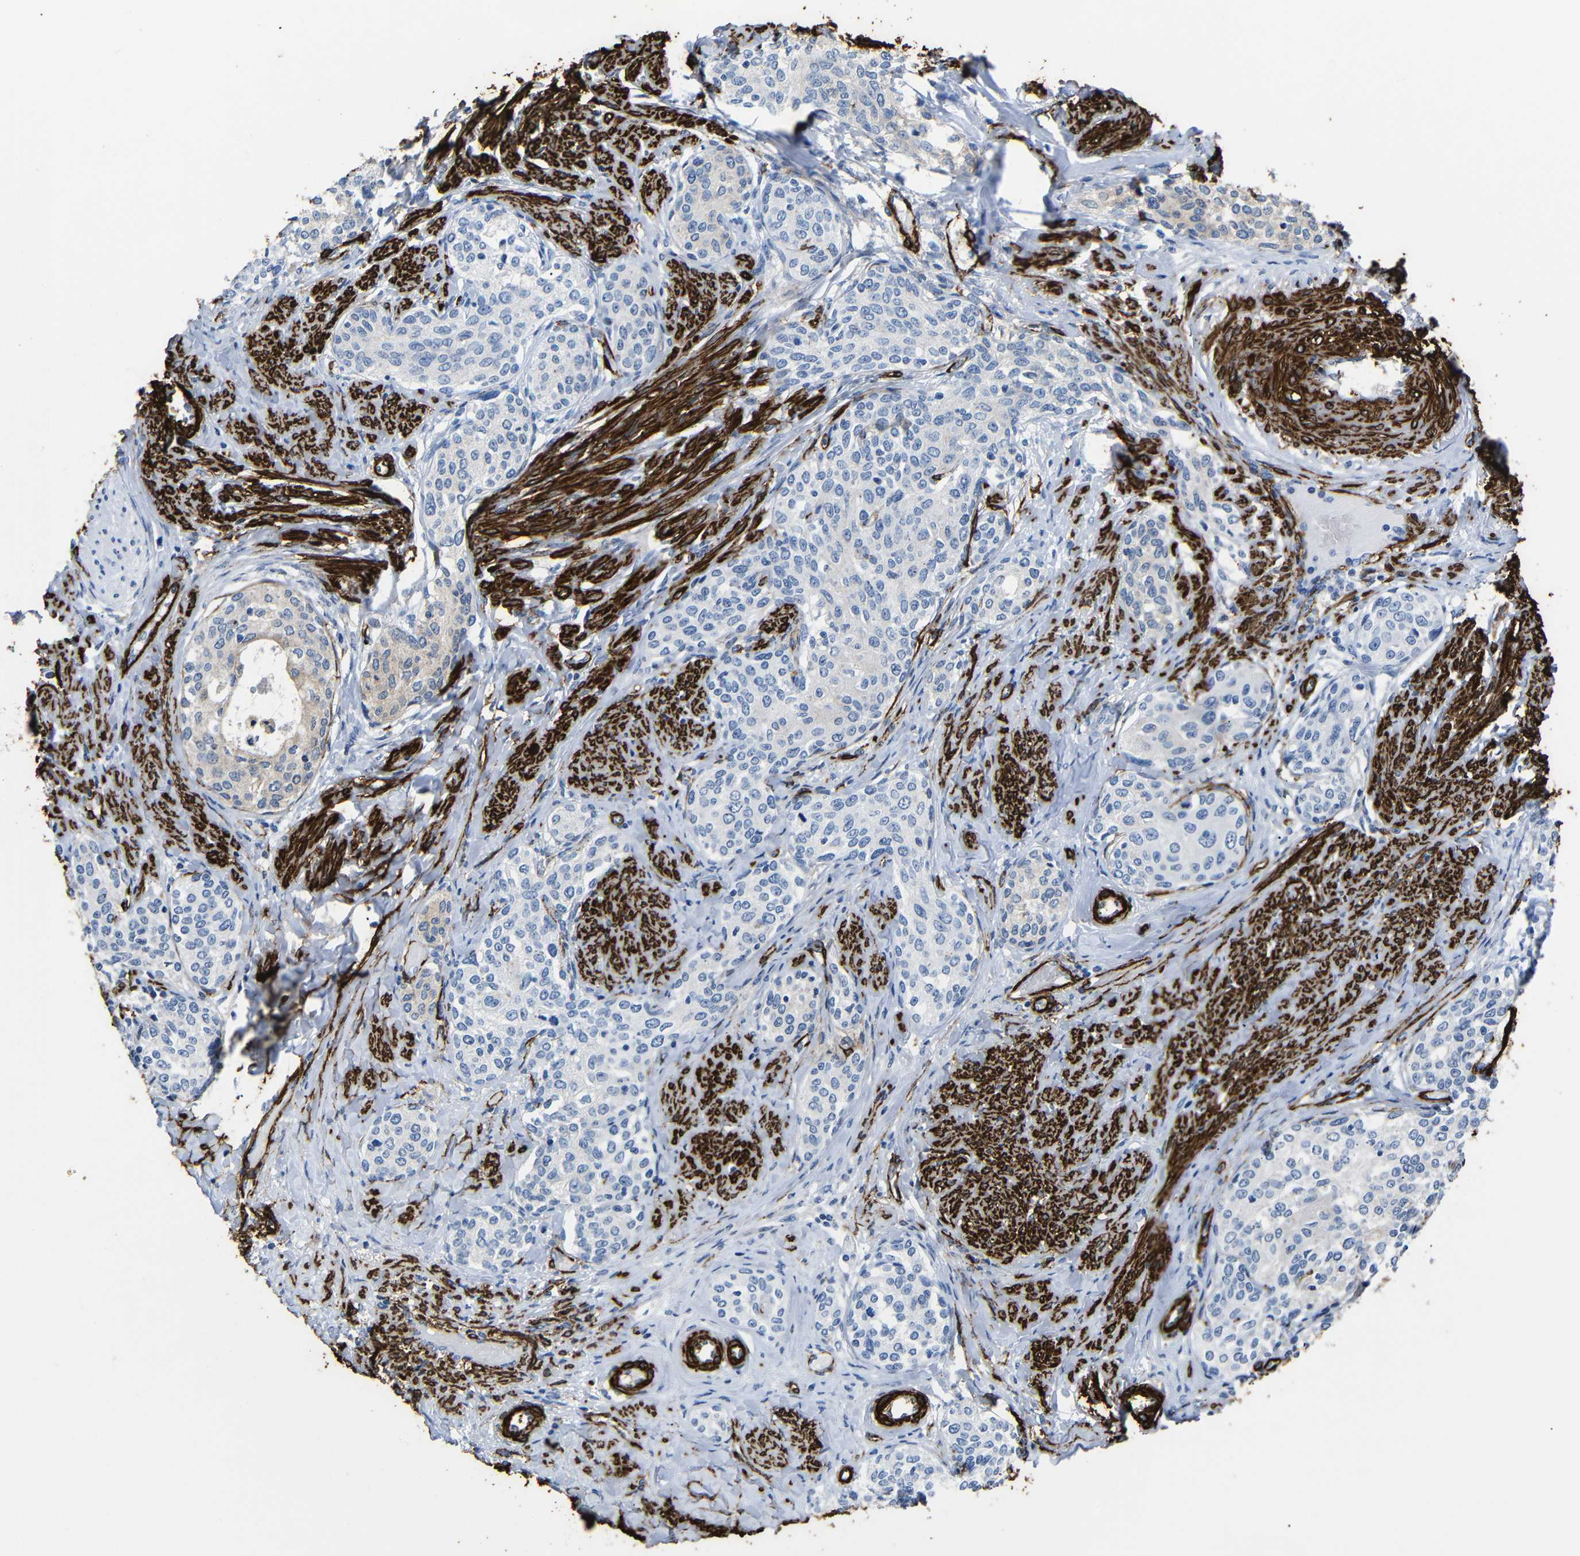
{"staining": {"intensity": "negative", "quantity": "none", "location": "none"}, "tissue": "cervical cancer", "cell_type": "Tumor cells", "image_type": "cancer", "snomed": [{"axis": "morphology", "description": "Squamous cell carcinoma, NOS"}, {"axis": "morphology", "description": "Adenocarcinoma, NOS"}, {"axis": "topography", "description": "Cervix"}], "caption": "This is an immunohistochemistry (IHC) micrograph of human adenocarcinoma (cervical). There is no staining in tumor cells.", "gene": "ACTA2", "patient": {"sex": "female", "age": 52}}